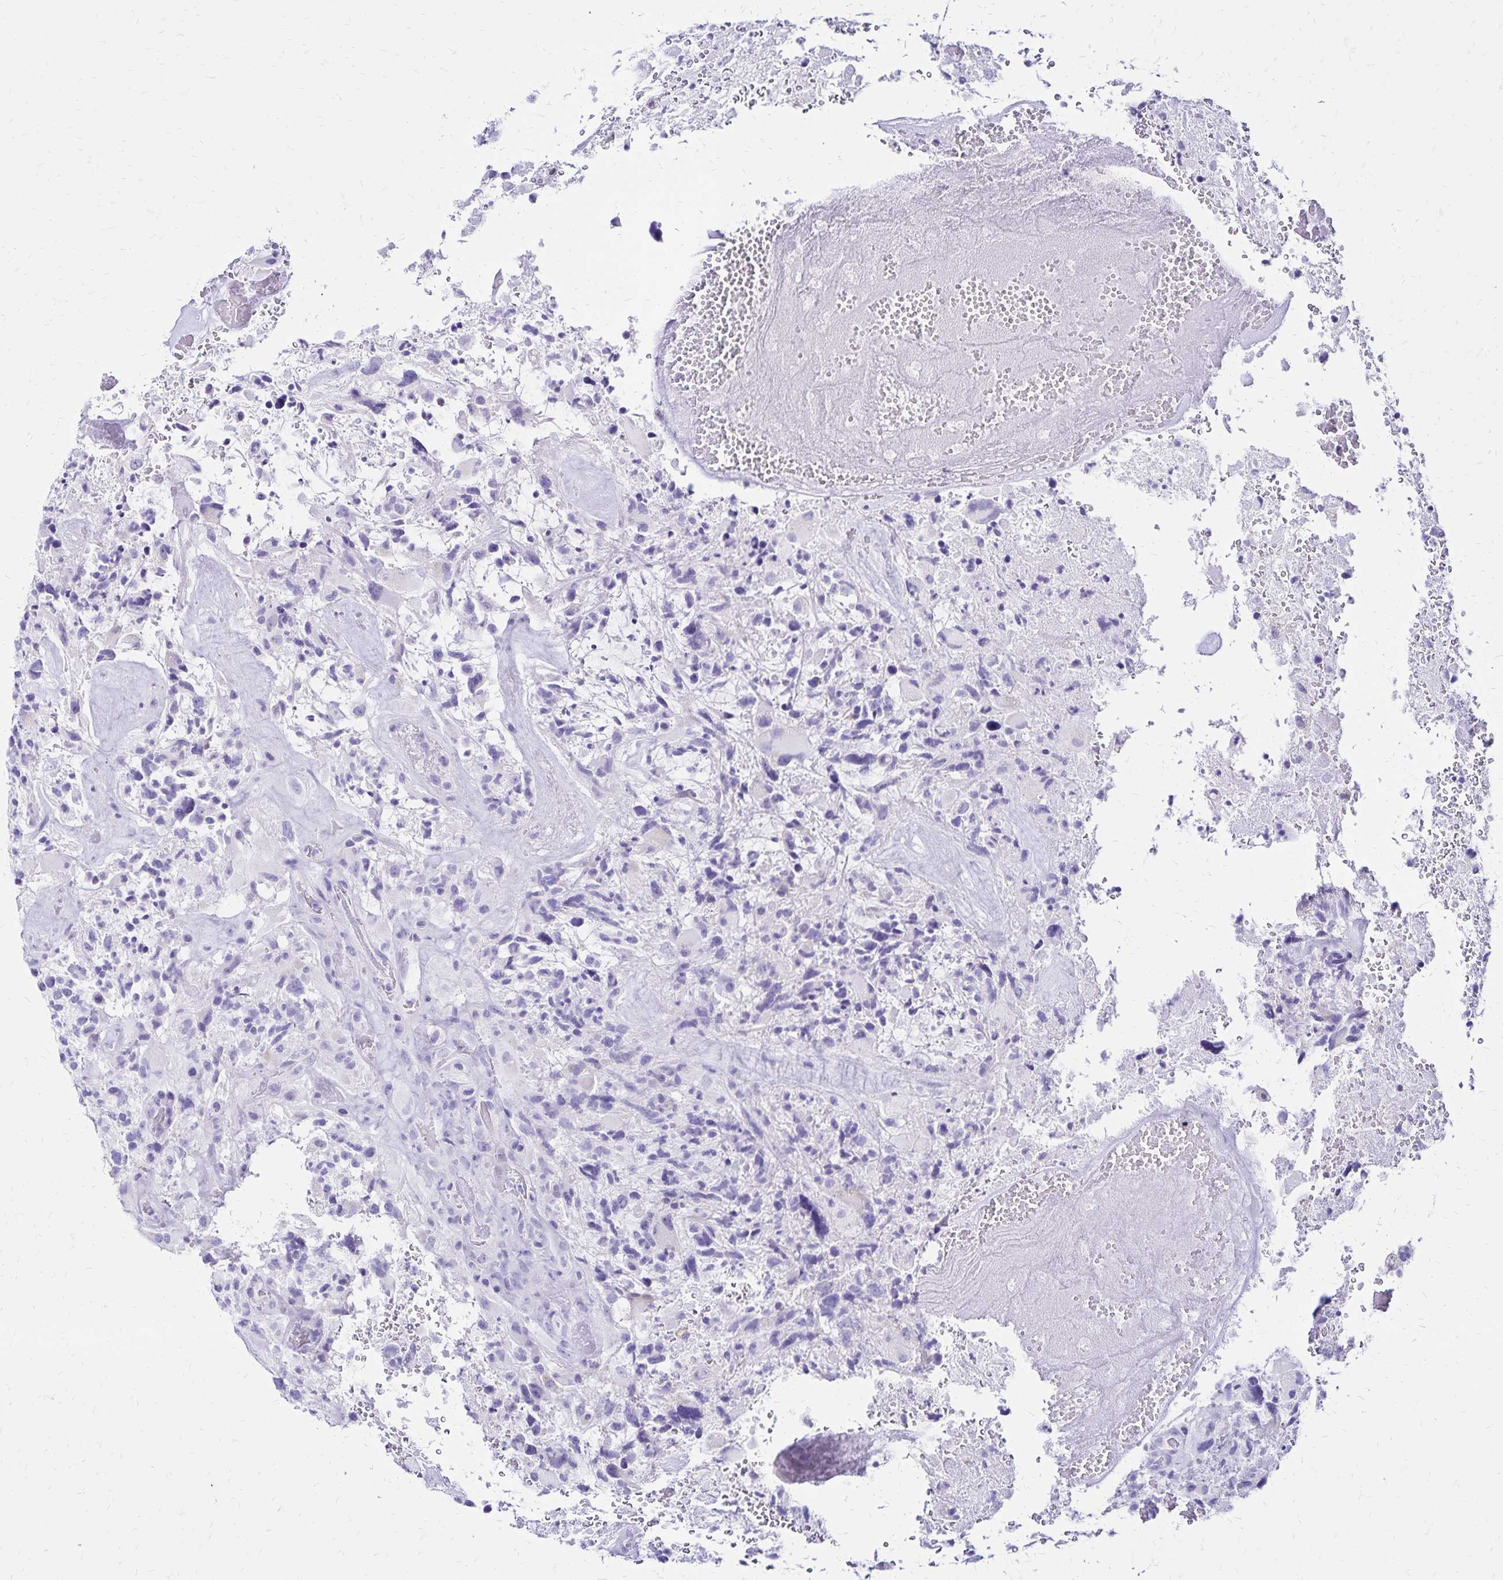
{"staining": {"intensity": "negative", "quantity": "none", "location": "none"}, "tissue": "glioma", "cell_type": "Tumor cells", "image_type": "cancer", "snomed": [{"axis": "morphology", "description": "Glioma, malignant, High grade"}, {"axis": "topography", "description": "Brain"}], "caption": "IHC histopathology image of glioma stained for a protein (brown), which displays no positivity in tumor cells.", "gene": "LIN28B", "patient": {"sex": "female", "age": 71}}